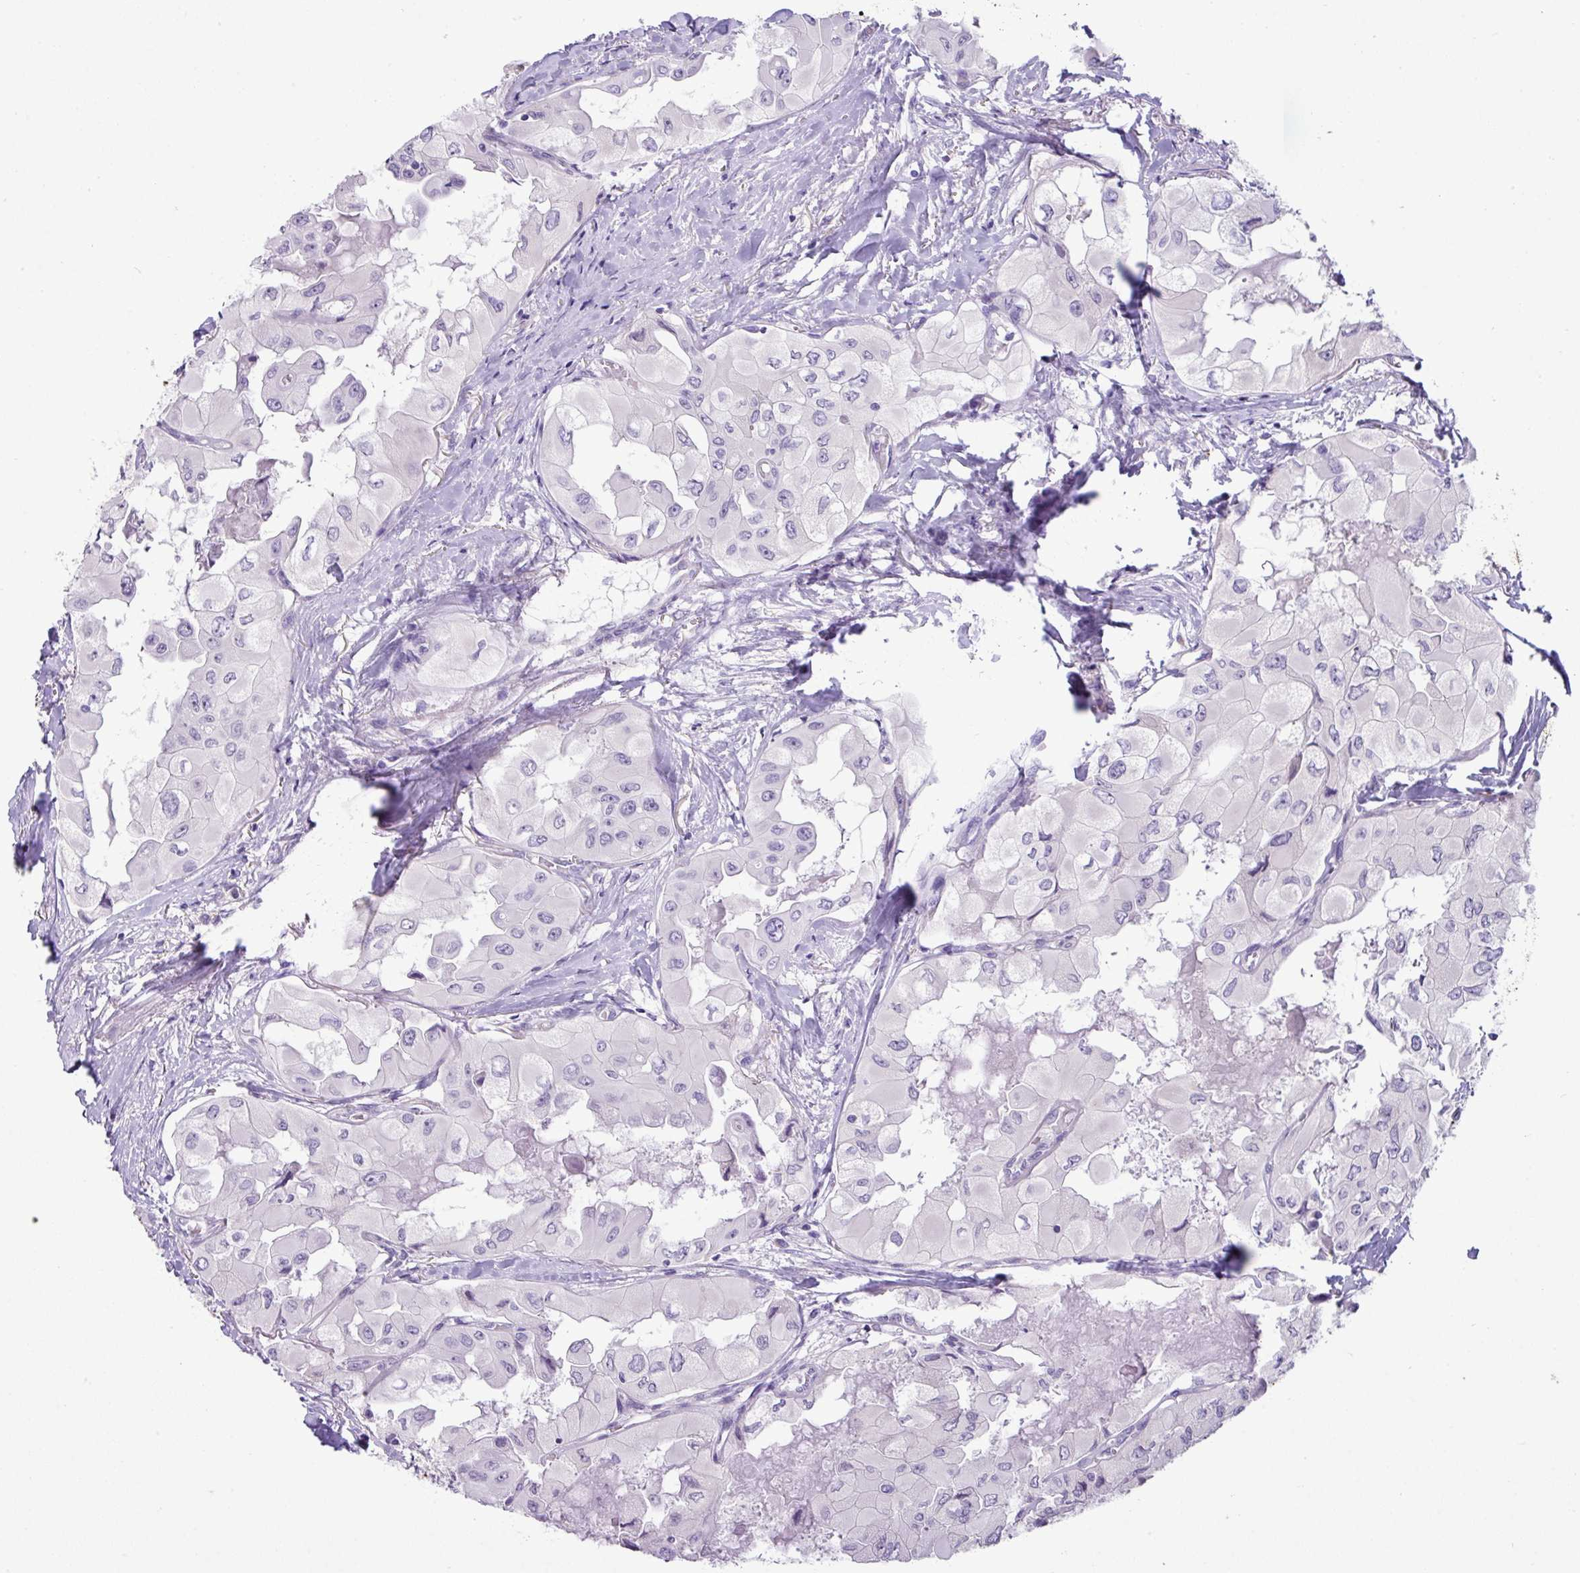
{"staining": {"intensity": "negative", "quantity": "none", "location": "none"}, "tissue": "thyroid cancer", "cell_type": "Tumor cells", "image_type": "cancer", "snomed": [{"axis": "morphology", "description": "Normal tissue, NOS"}, {"axis": "morphology", "description": "Papillary adenocarcinoma, NOS"}, {"axis": "topography", "description": "Thyroid gland"}], "caption": "Tumor cells are negative for protein expression in human thyroid papillary adenocarcinoma.", "gene": "ZNF524", "patient": {"sex": "female", "age": 59}}